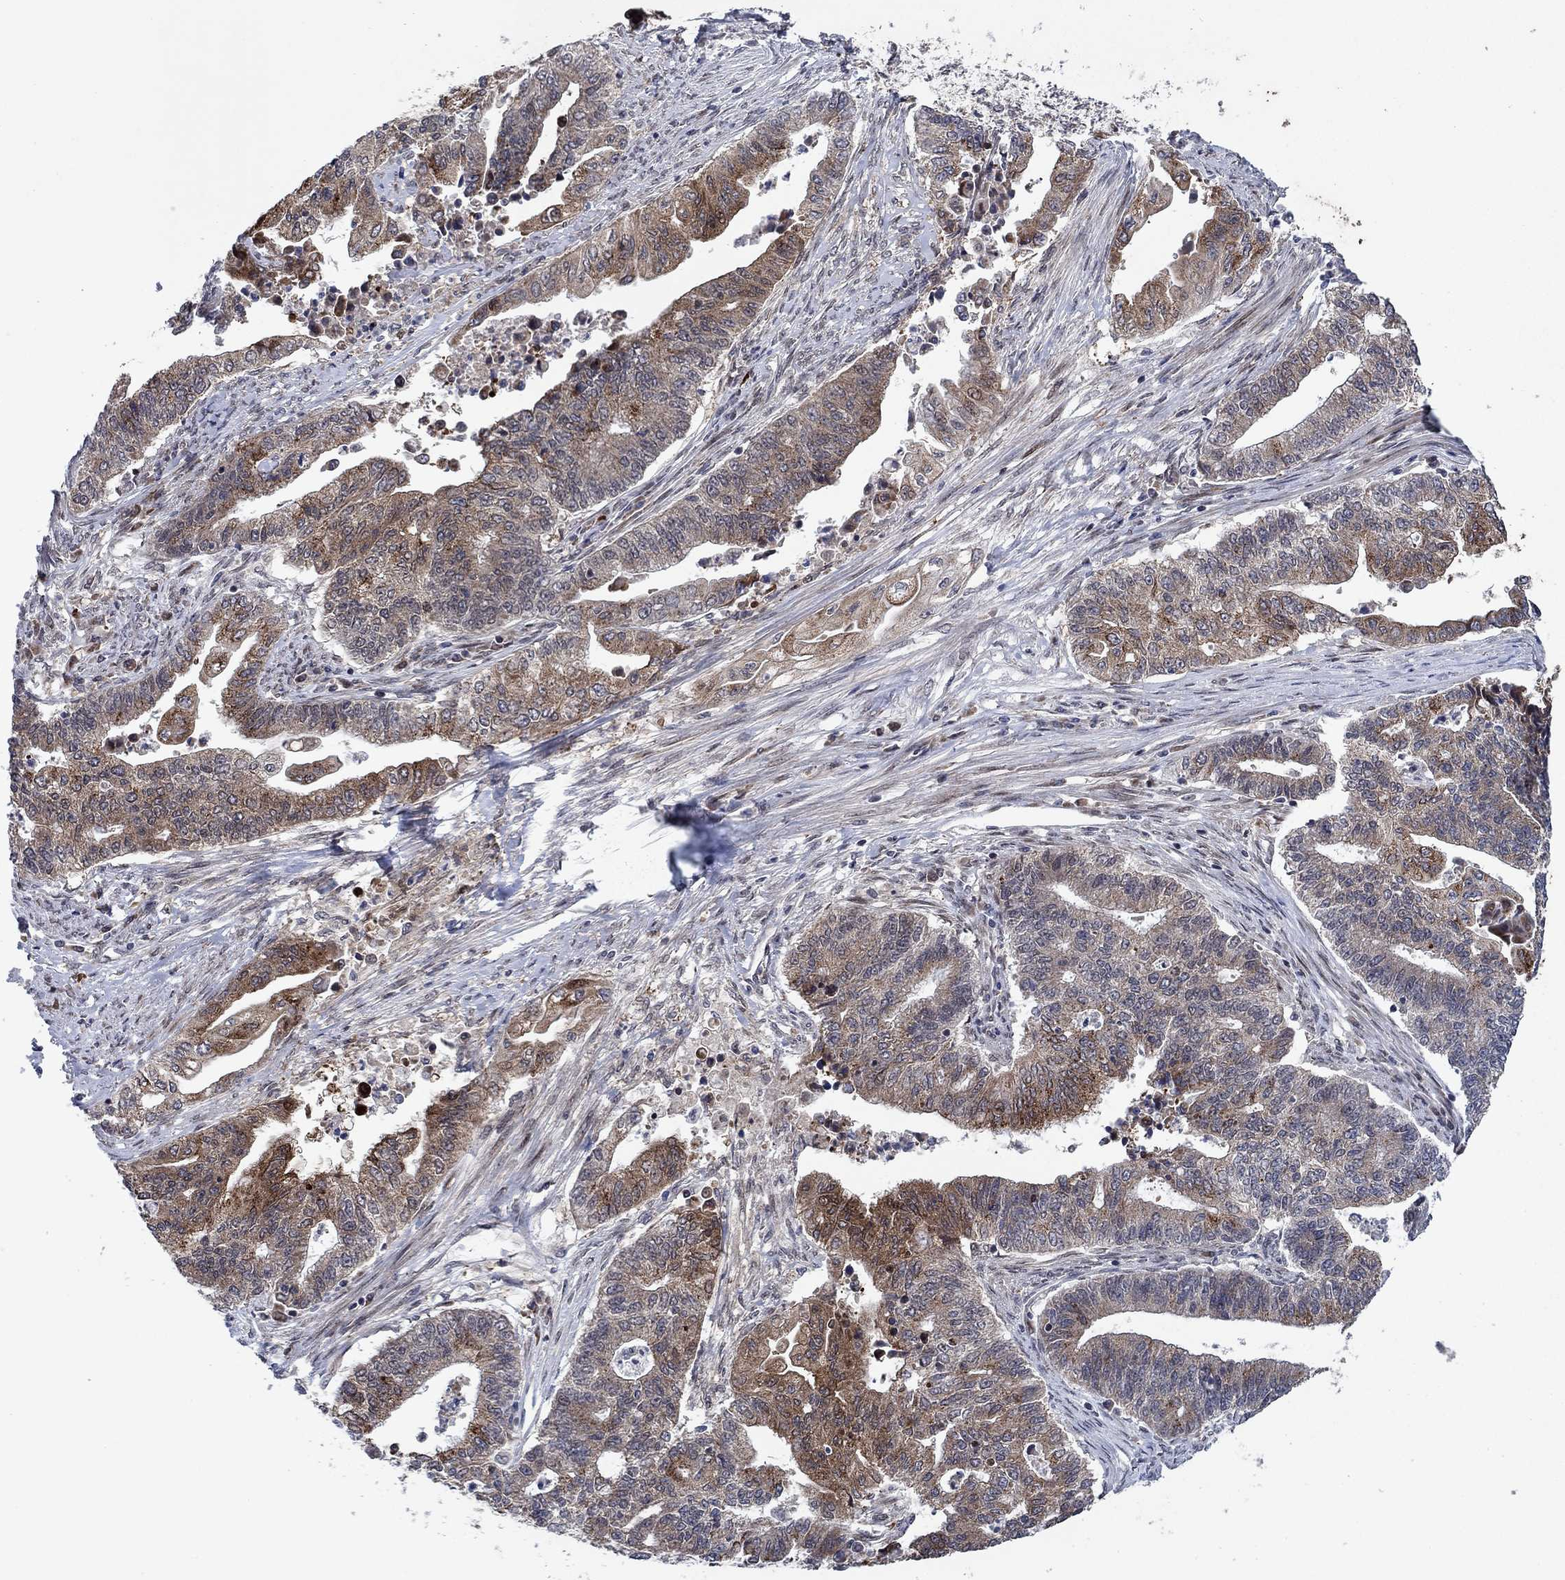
{"staining": {"intensity": "moderate", "quantity": "25%-75%", "location": "cytoplasmic/membranous"}, "tissue": "endometrial cancer", "cell_type": "Tumor cells", "image_type": "cancer", "snomed": [{"axis": "morphology", "description": "Adenocarcinoma, NOS"}, {"axis": "topography", "description": "Uterus"}, {"axis": "topography", "description": "Endometrium"}], "caption": "Endometrial cancer was stained to show a protein in brown. There is medium levels of moderate cytoplasmic/membranous staining in approximately 25%-75% of tumor cells.", "gene": "PRICKLE4", "patient": {"sex": "female", "age": 54}}